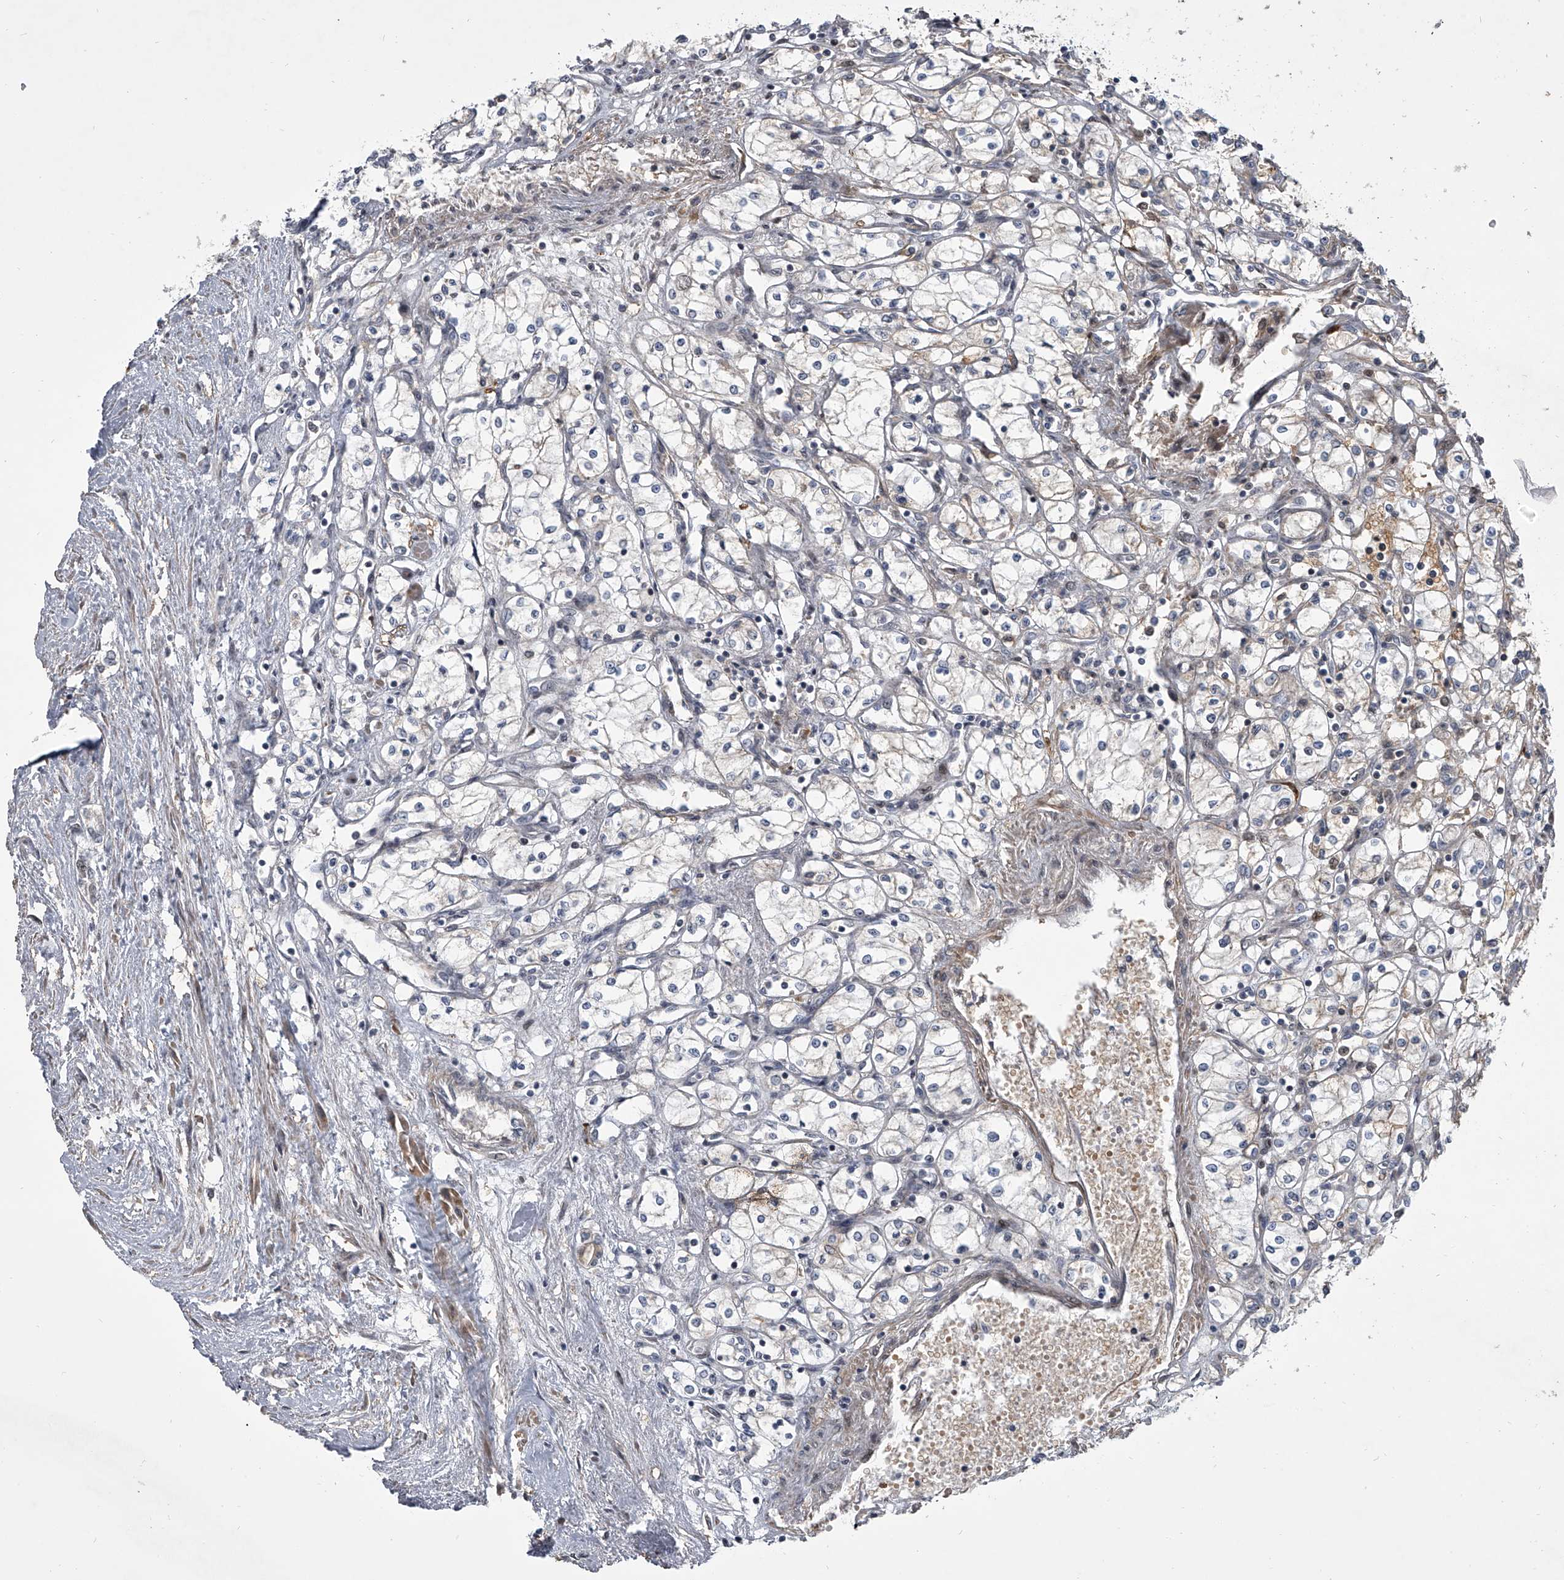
{"staining": {"intensity": "negative", "quantity": "none", "location": "none"}, "tissue": "renal cancer", "cell_type": "Tumor cells", "image_type": "cancer", "snomed": [{"axis": "morphology", "description": "Adenocarcinoma, NOS"}, {"axis": "topography", "description": "Kidney"}], "caption": "The image shows no staining of tumor cells in renal adenocarcinoma.", "gene": "HEATR6", "patient": {"sex": "male", "age": 59}}